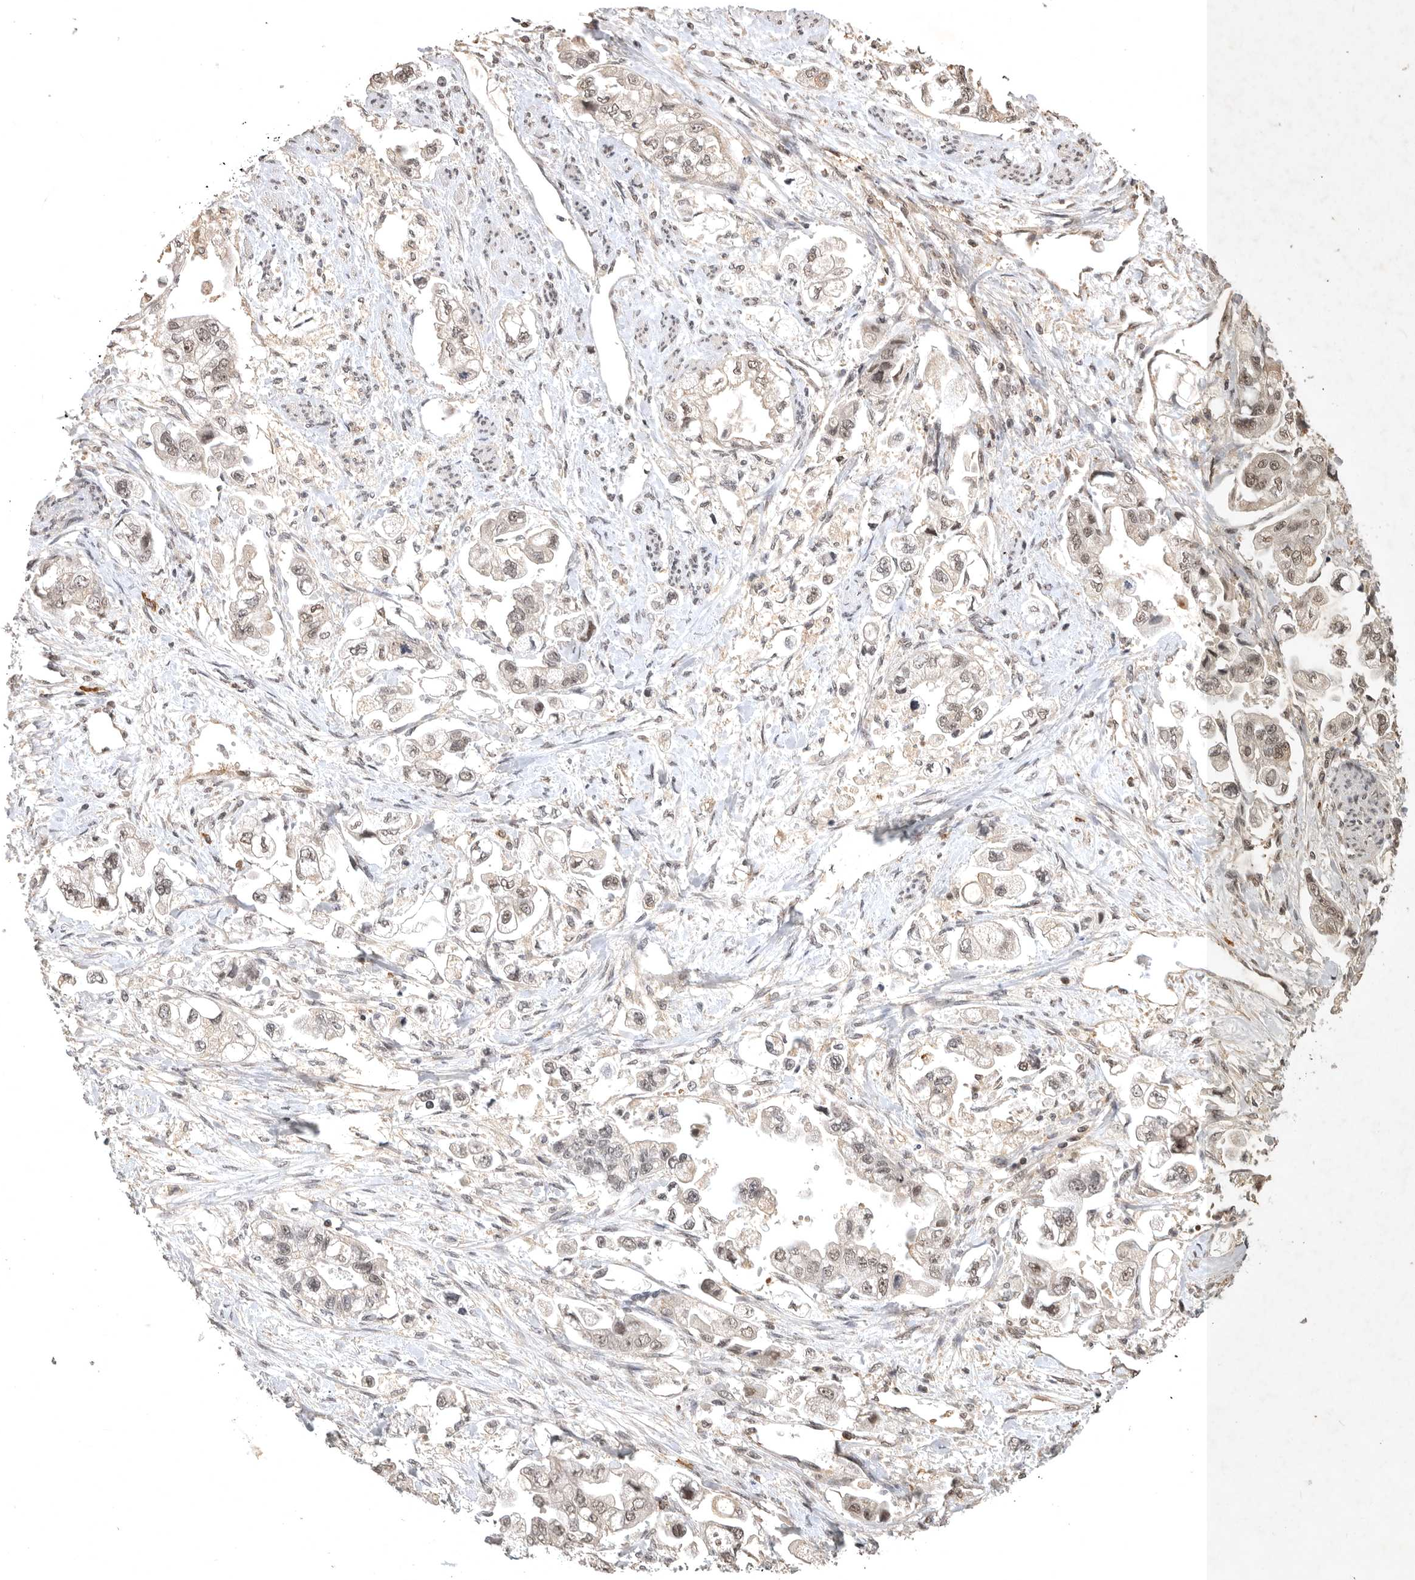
{"staining": {"intensity": "weak", "quantity": ">75%", "location": "nuclear"}, "tissue": "stomach cancer", "cell_type": "Tumor cells", "image_type": "cancer", "snomed": [{"axis": "morphology", "description": "Adenocarcinoma, NOS"}, {"axis": "topography", "description": "Stomach"}], "caption": "The immunohistochemical stain shows weak nuclear expression in tumor cells of stomach cancer tissue. The staining was performed using DAB (3,3'-diaminobenzidine), with brown indicating positive protein expression. Nuclei are stained blue with hematoxylin.", "gene": "CBLL1", "patient": {"sex": "male", "age": 62}}